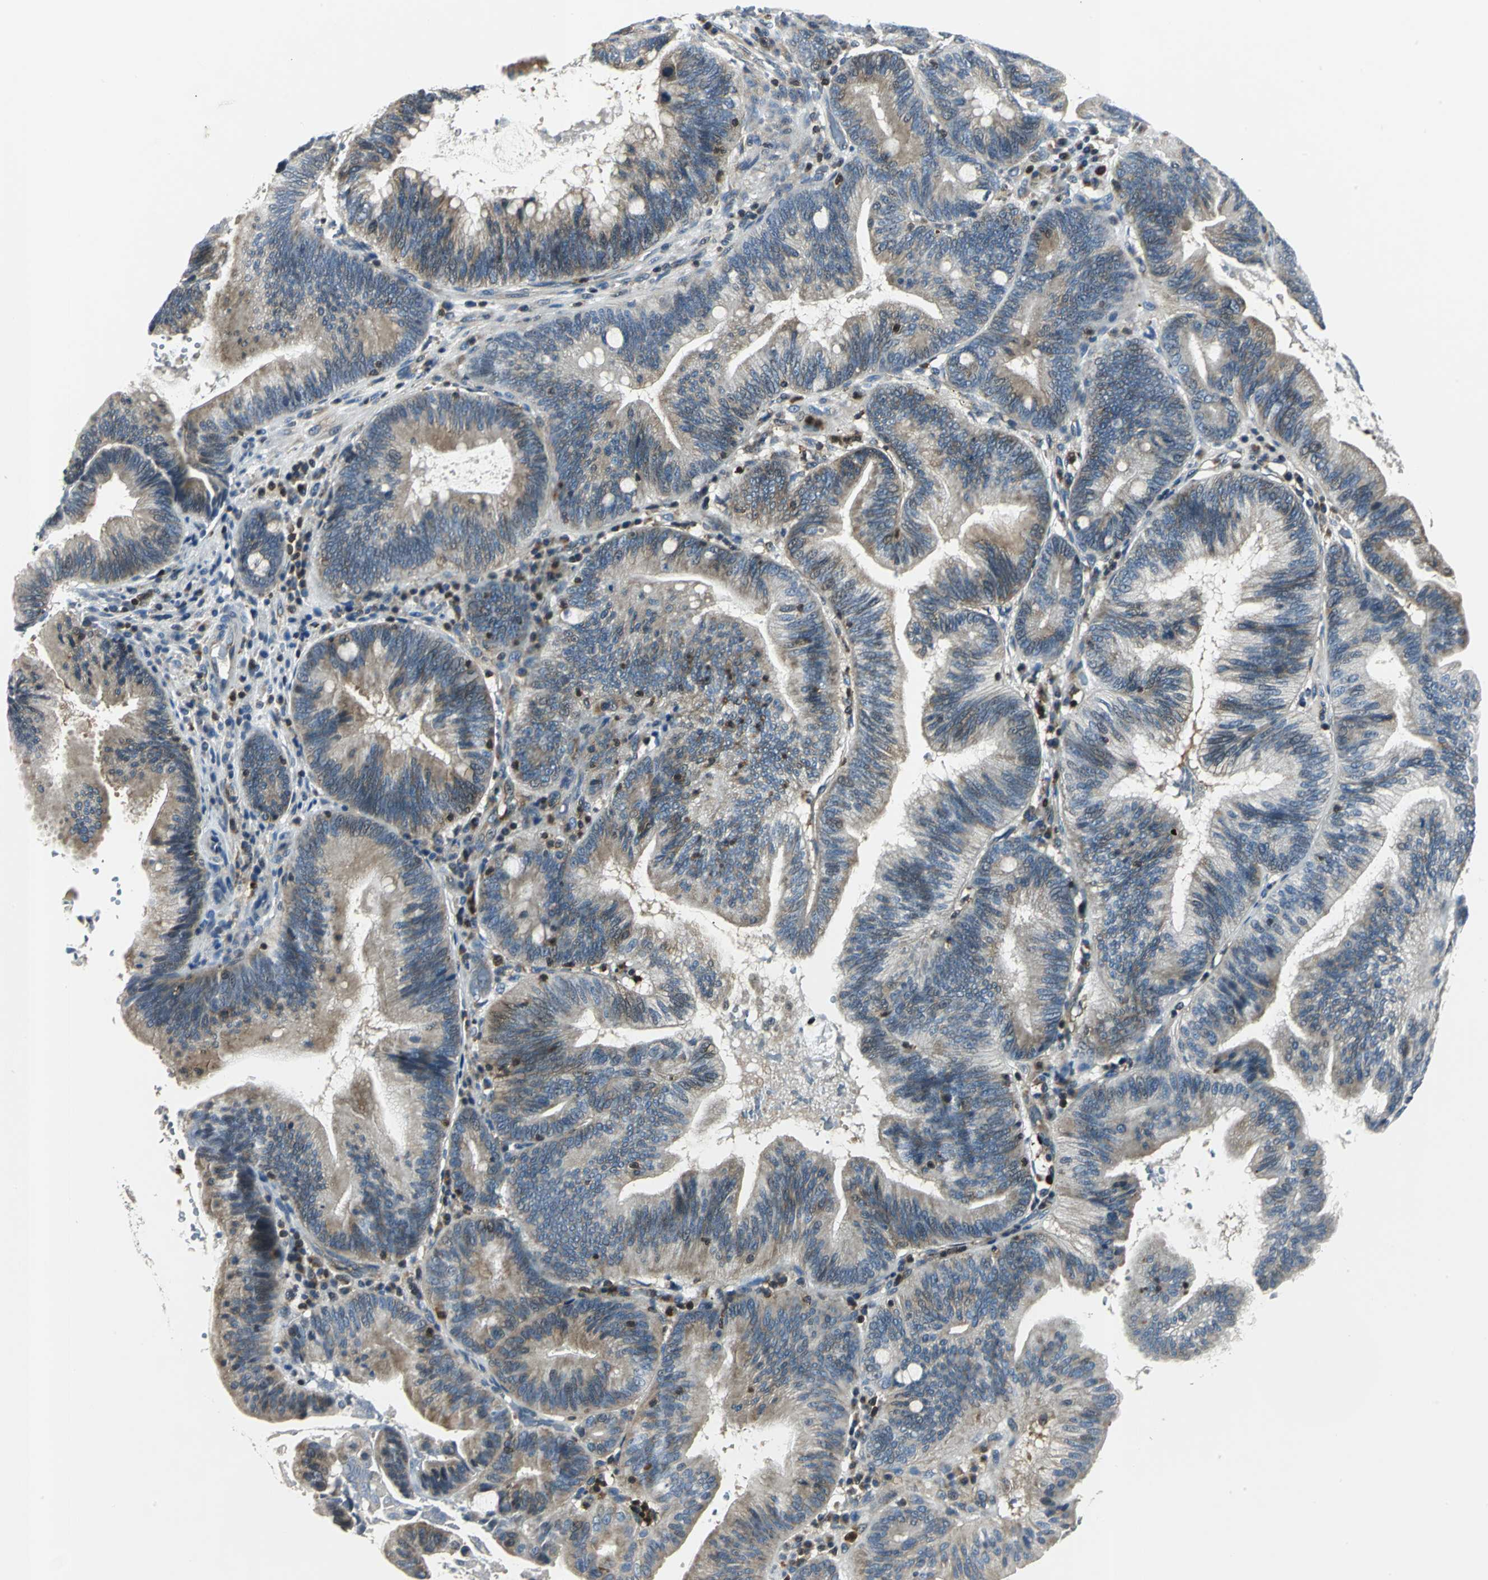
{"staining": {"intensity": "weak", "quantity": "25%-75%", "location": "cytoplasmic/membranous"}, "tissue": "pancreatic cancer", "cell_type": "Tumor cells", "image_type": "cancer", "snomed": [{"axis": "morphology", "description": "Adenocarcinoma, NOS"}, {"axis": "topography", "description": "Pancreas"}], "caption": "Tumor cells display low levels of weak cytoplasmic/membranous expression in about 25%-75% of cells in human pancreatic adenocarcinoma. The protein of interest is stained brown, and the nuclei are stained in blue (DAB (3,3'-diaminobenzidine) IHC with brightfield microscopy, high magnification).", "gene": "USP40", "patient": {"sex": "male", "age": 82}}